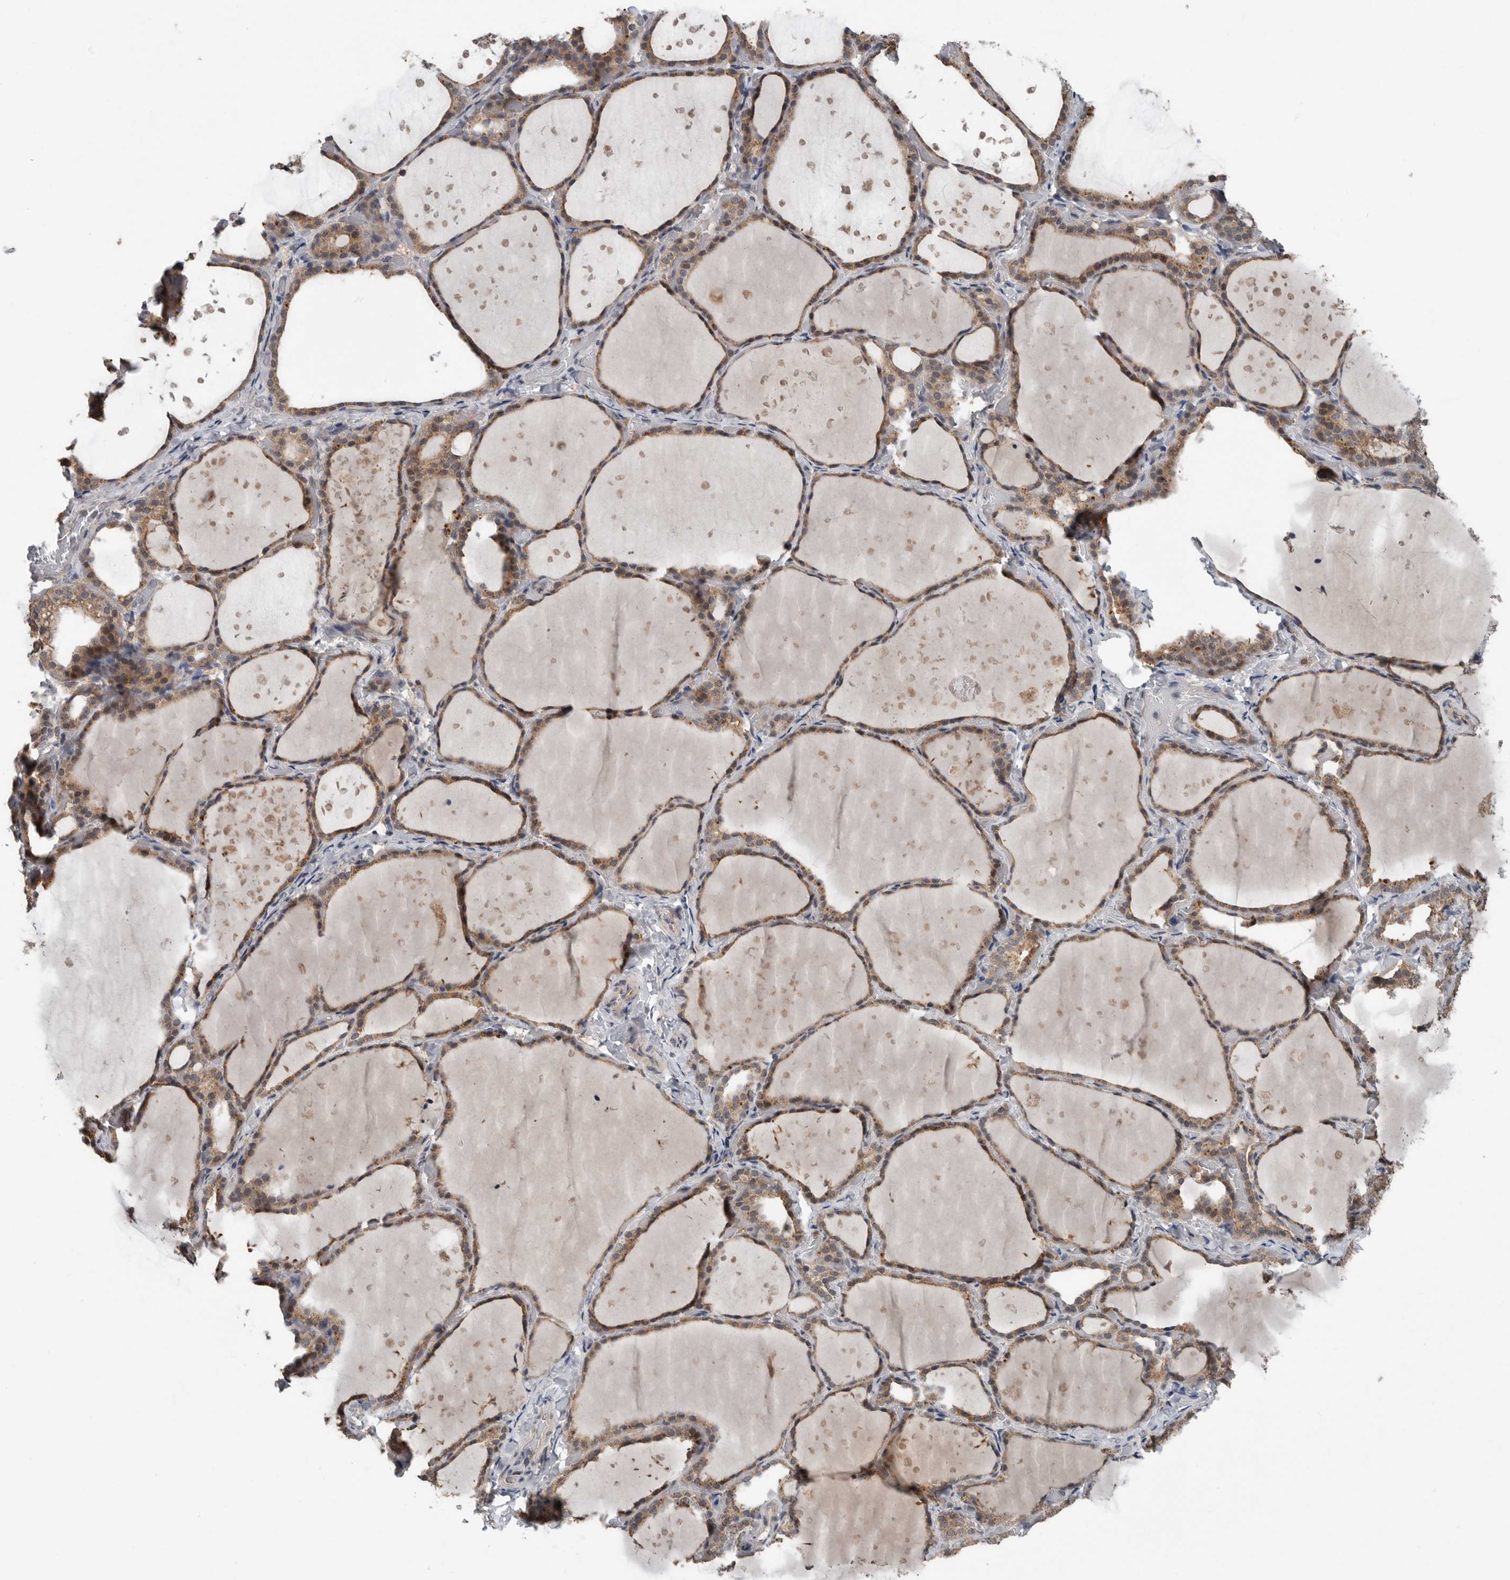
{"staining": {"intensity": "moderate", "quantity": ">75%", "location": "cytoplasmic/membranous"}, "tissue": "thyroid gland", "cell_type": "Glandular cells", "image_type": "normal", "snomed": [{"axis": "morphology", "description": "Normal tissue, NOS"}, {"axis": "topography", "description": "Thyroid gland"}], "caption": "The immunohistochemical stain shows moderate cytoplasmic/membranous positivity in glandular cells of normal thyroid gland. Using DAB (brown) and hematoxylin (blue) stains, captured at high magnification using brightfield microscopy.", "gene": "SCP2", "patient": {"sex": "female", "age": 44}}